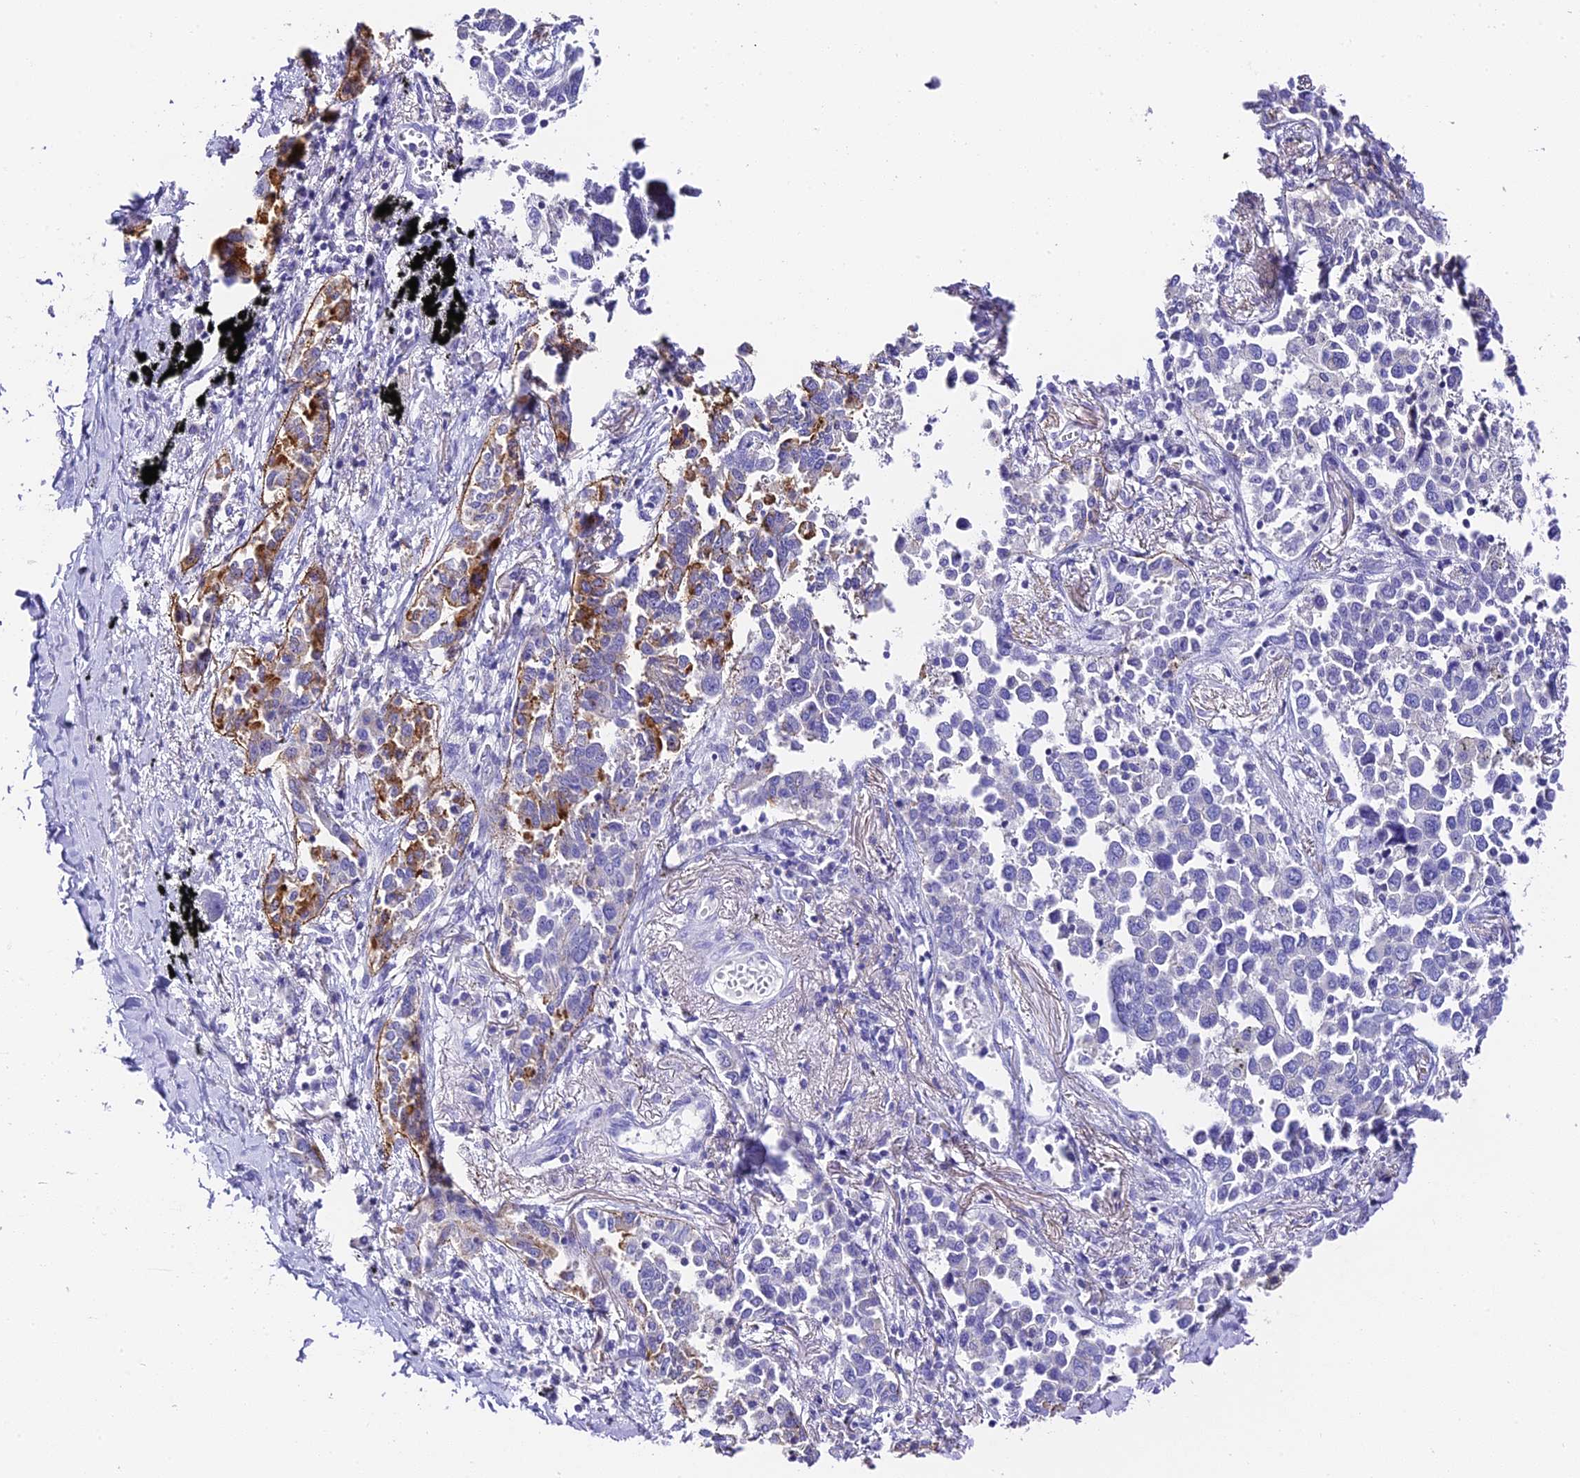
{"staining": {"intensity": "moderate", "quantity": "<25%", "location": "cytoplasmic/membranous"}, "tissue": "lung cancer", "cell_type": "Tumor cells", "image_type": "cancer", "snomed": [{"axis": "morphology", "description": "Adenocarcinoma, NOS"}, {"axis": "topography", "description": "Lung"}], "caption": "Tumor cells exhibit low levels of moderate cytoplasmic/membranous expression in about <25% of cells in lung cancer. (DAB (3,3'-diaminobenzidine) IHC with brightfield microscopy, high magnification).", "gene": "C12orf29", "patient": {"sex": "male", "age": 67}}